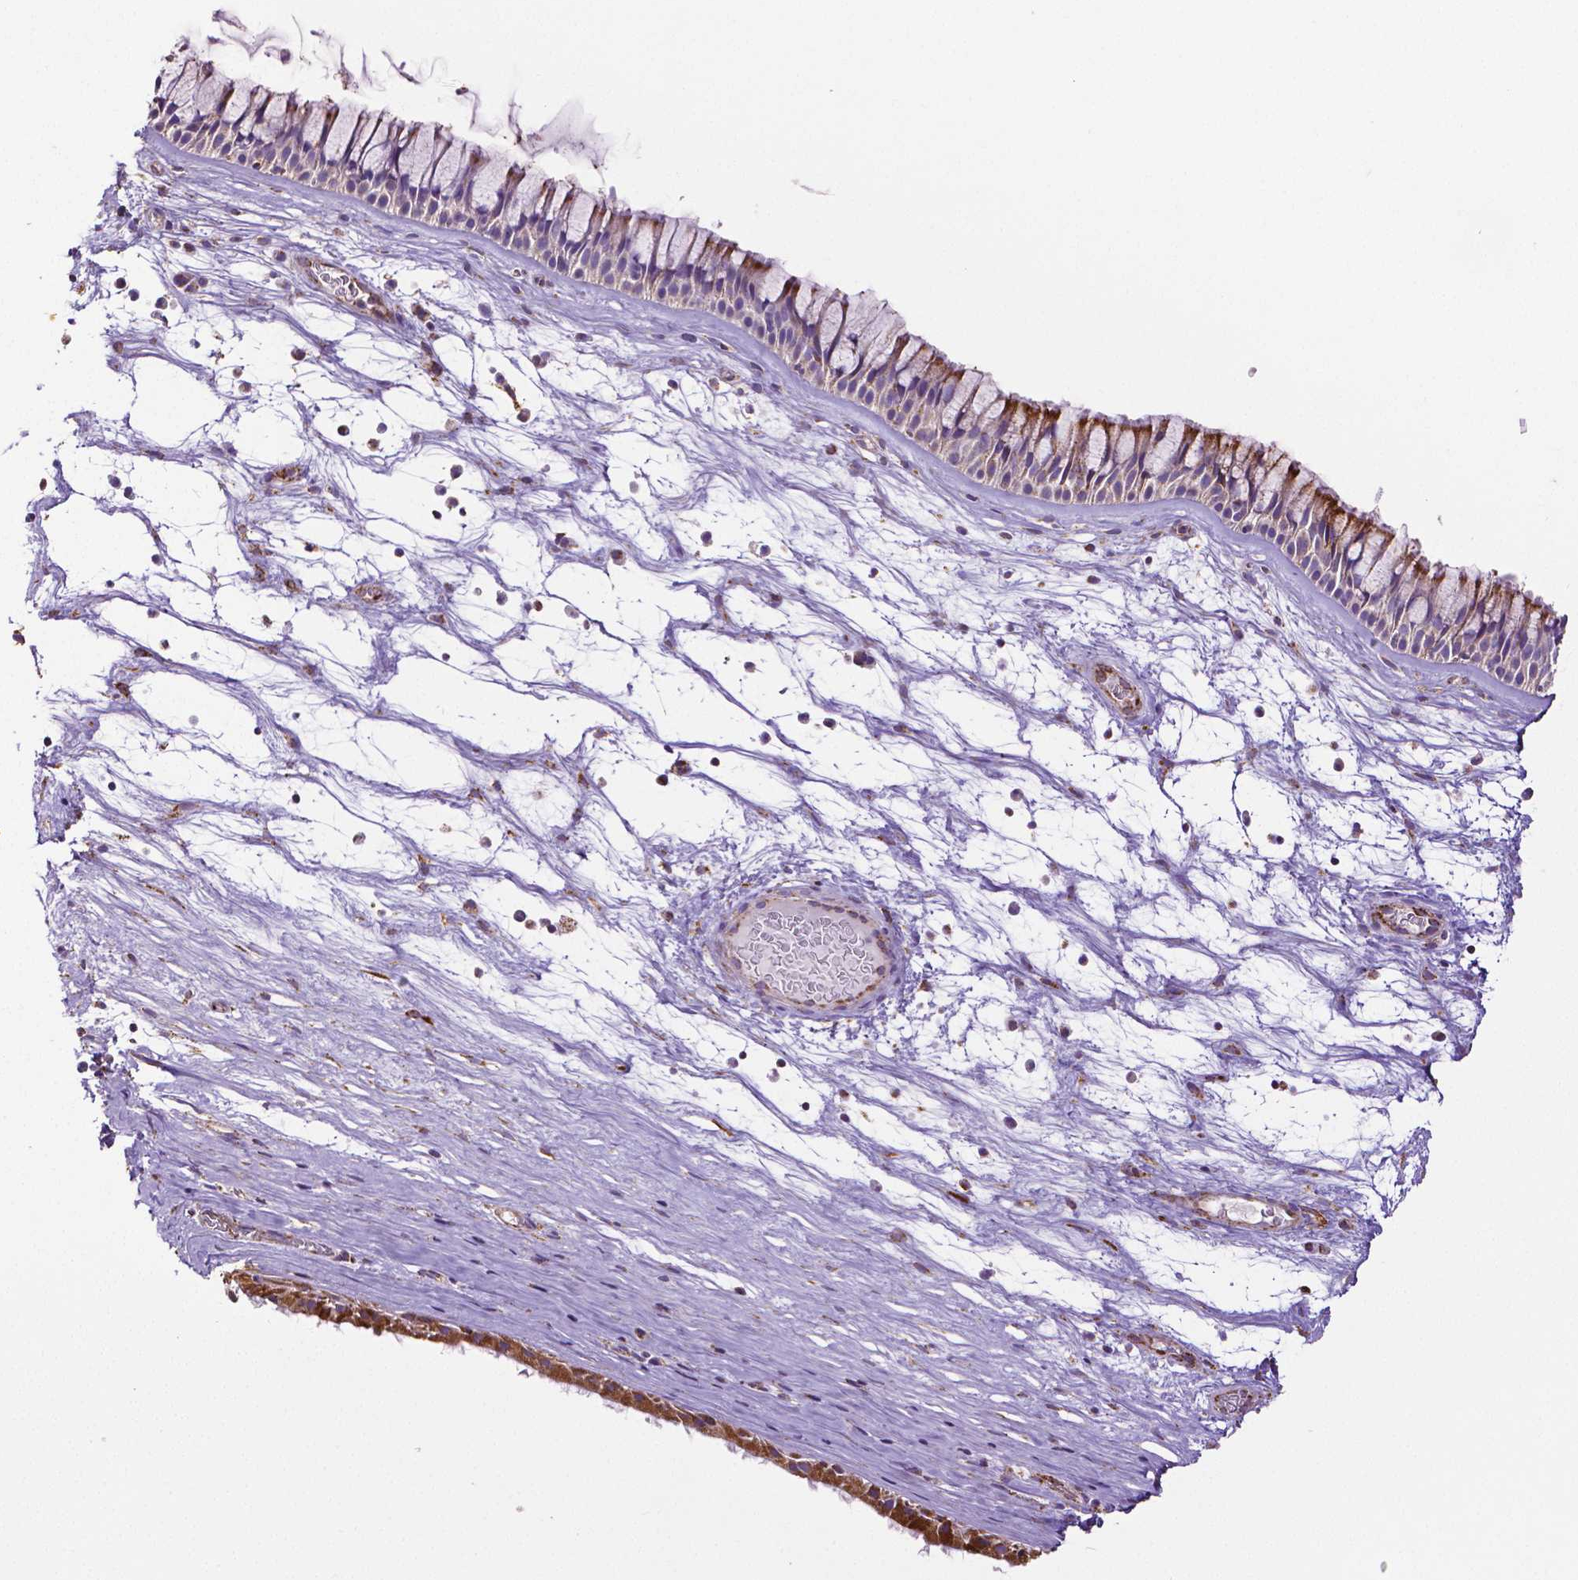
{"staining": {"intensity": "moderate", "quantity": "25%-75%", "location": "cytoplasmic/membranous"}, "tissue": "nasopharynx", "cell_type": "Respiratory epithelial cells", "image_type": "normal", "snomed": [{"axis": "morphology", "description": "Normal tissue, NOS"}, {"axis": "topography", "description": "Nasopharynx"}], "caption": "Protein expression analysis of normal nasopharynx shows moderate cytoplasmic/membranous positivity in about 25%-75% of respiratory epithelial cells. The staining is performed using DAB (3,3'-diaminobenzidine) brown chromogen to label protein expression. The nuclei are counter-stained blue using hematoxylin.", "gene": "MACC1", "patient": {"sex": "male", "age": 74}}